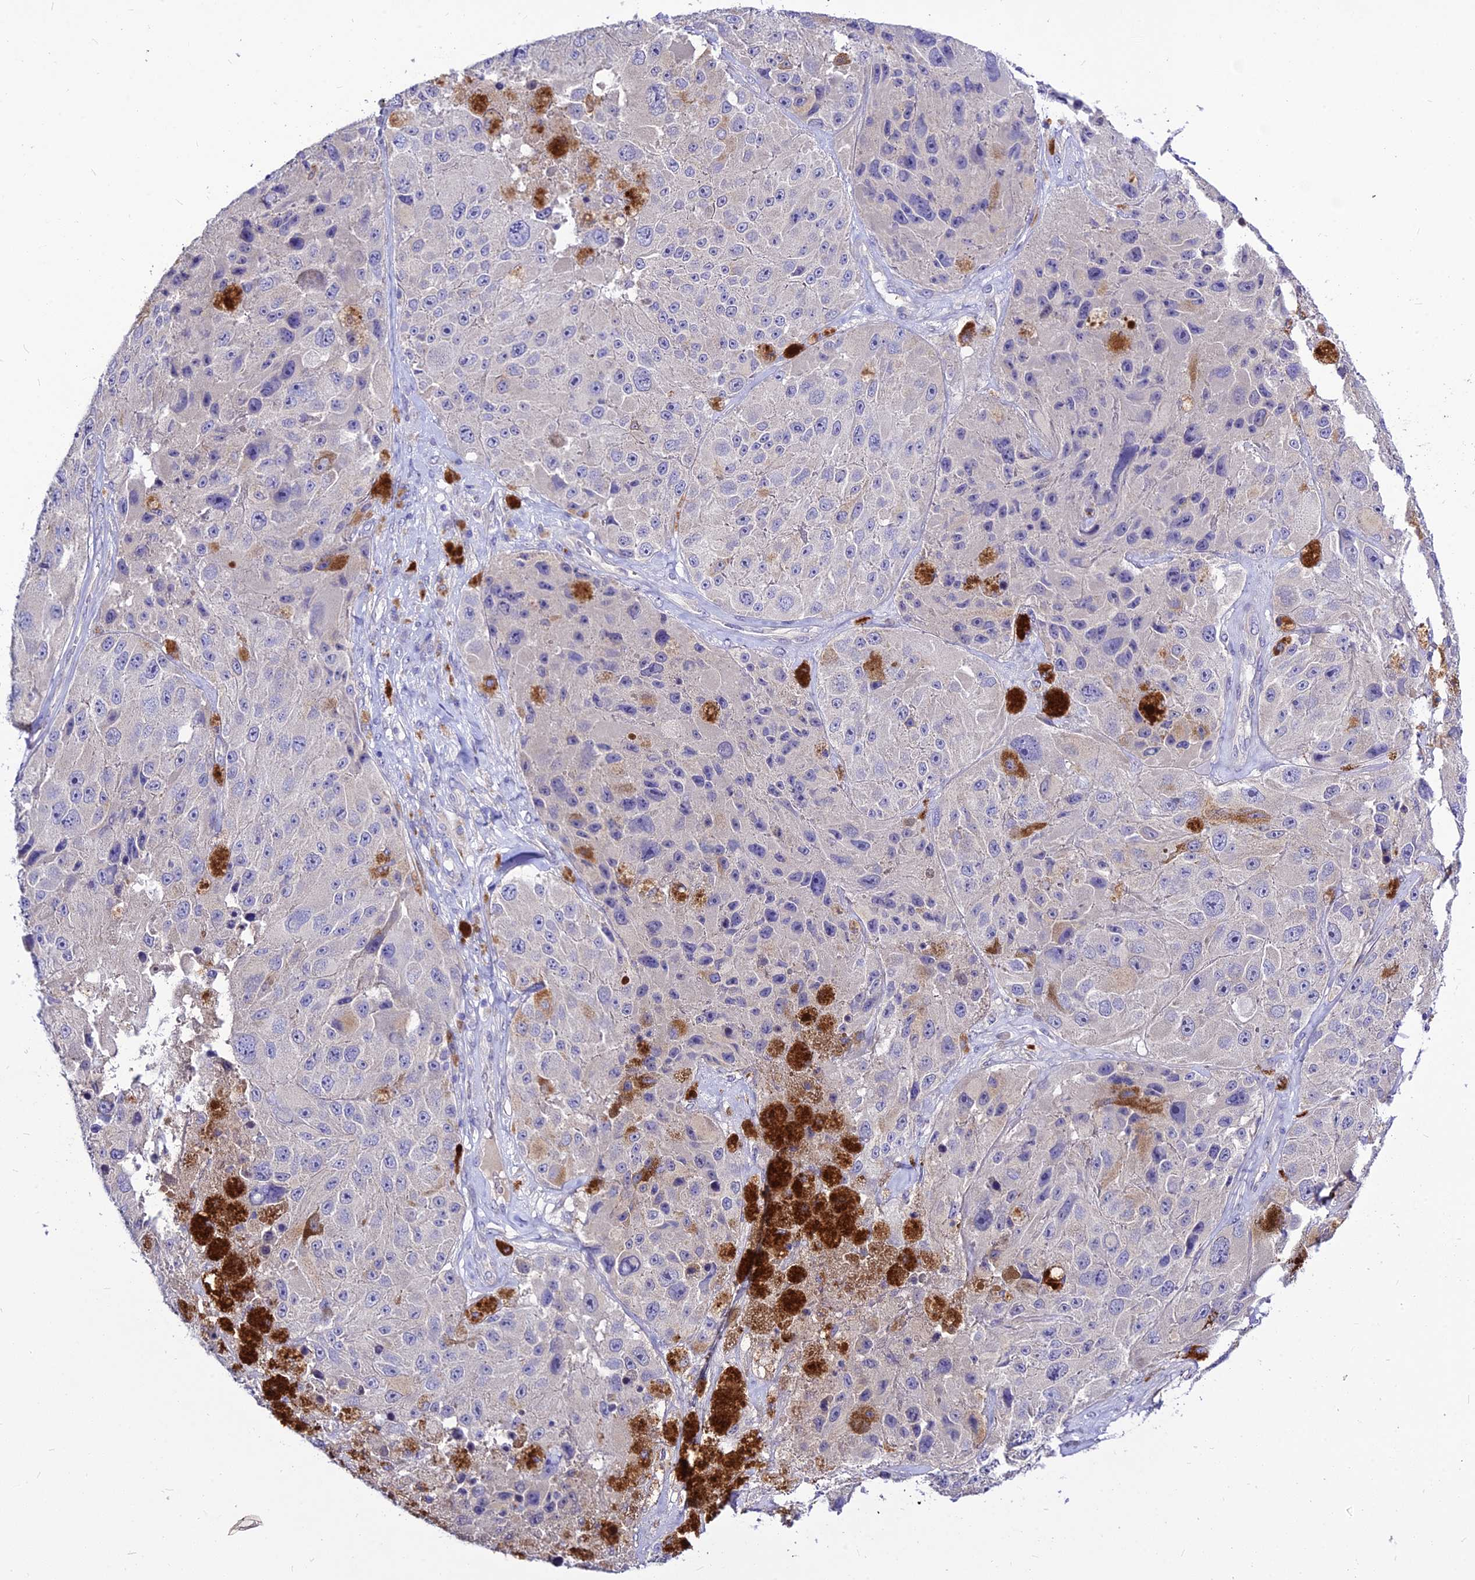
{"staining": {"intensity": "negative", "quantity": "none", "location": "none"}, "tissue": "melanoma", "cell_type": "Tumor cells", "image_type": "cancer", "snomed": [{"axis": "morphology", "description": "Malignant melanoma, Metastatic site"}, {"axis": "topography", "description": "Lymph node"}], "caption": "An immunohistochemistry photomicrograph of melanoma is shown. There is no staining in tumor cells of melanoma.", "gene": "CZIB", "patient": {"sex": "male", "age": 62}}